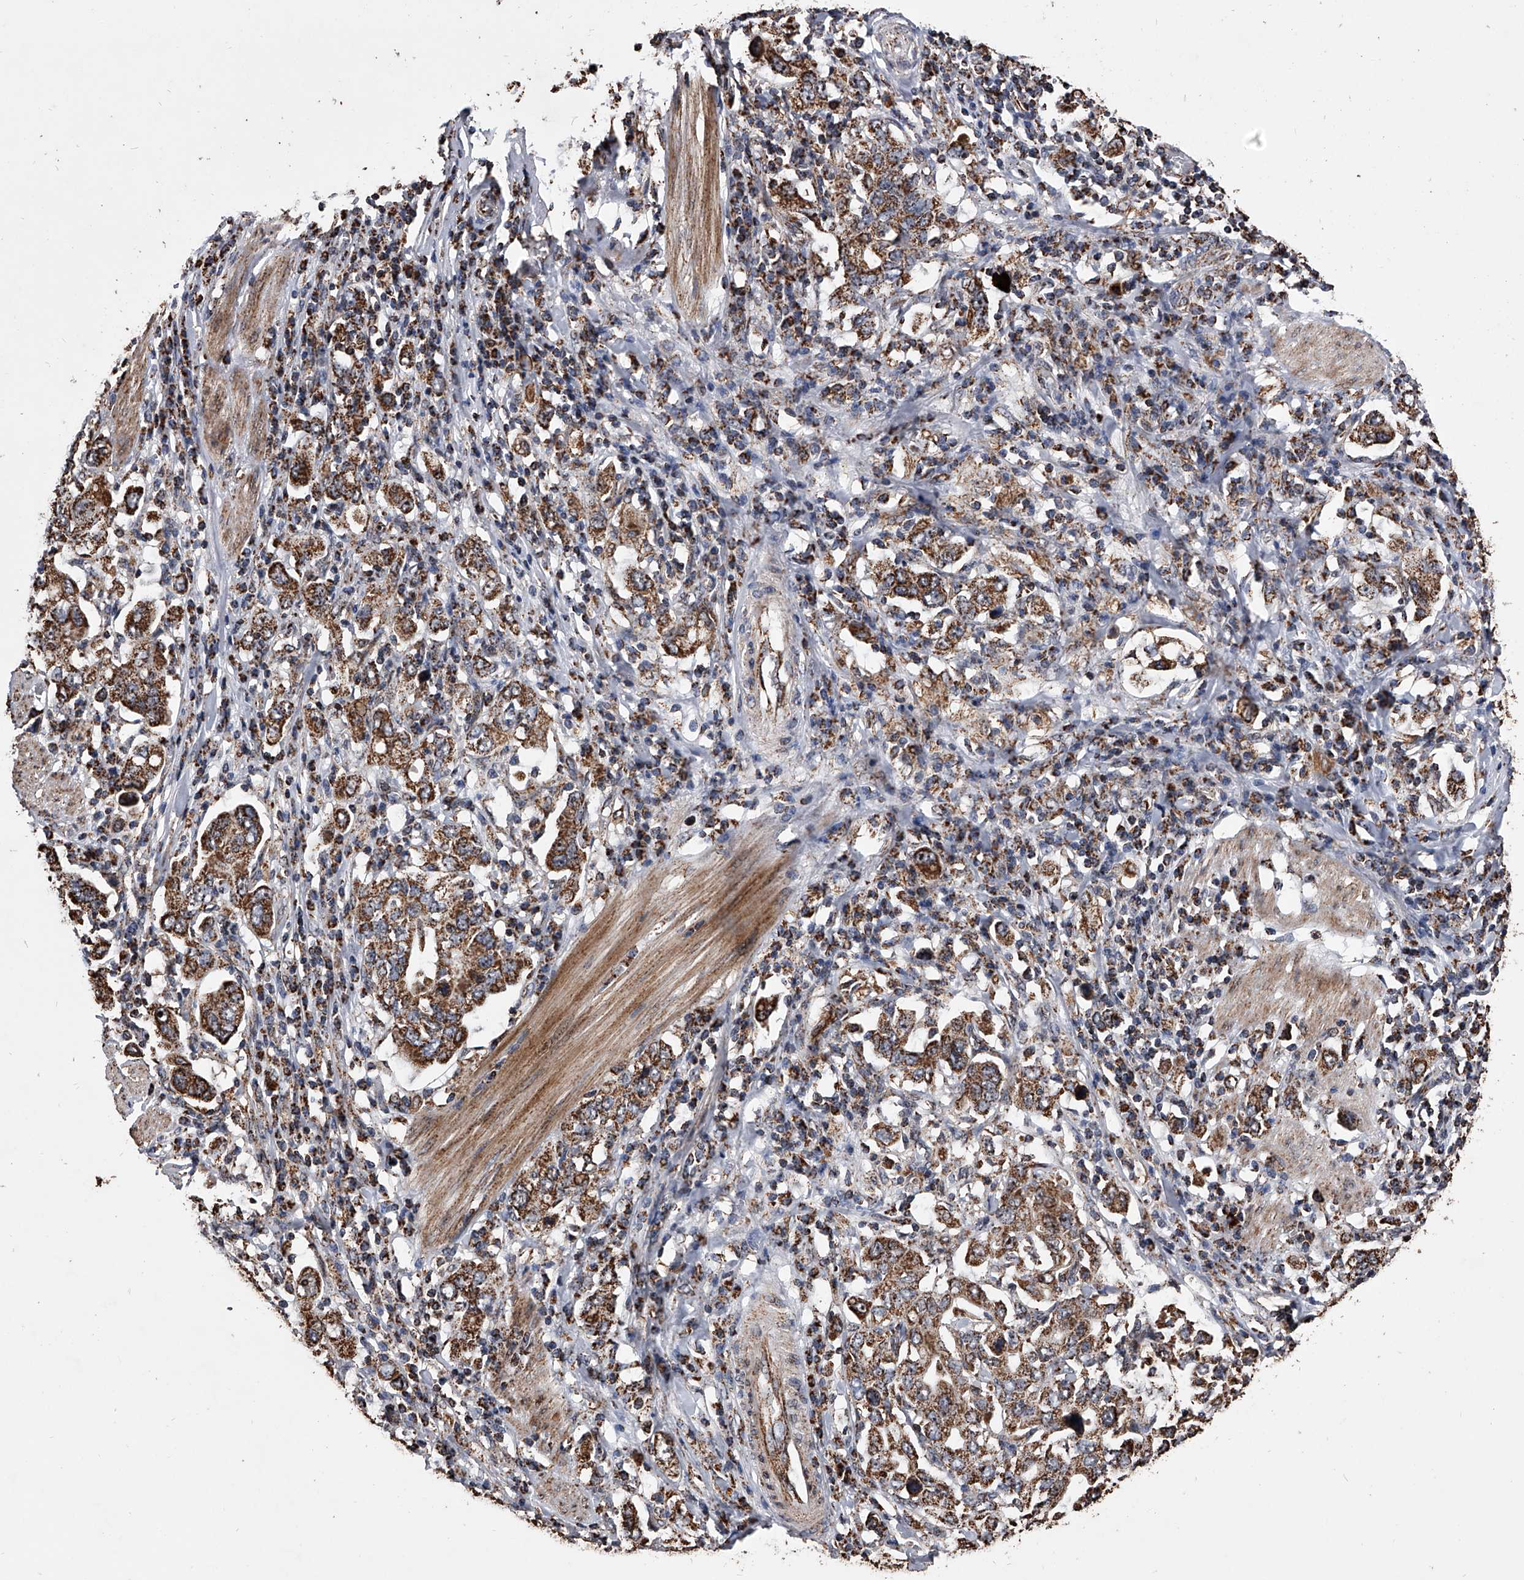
{"staining": {"intensity": "strong", "quantity": ">75%", "location": "cytoplasmic/membranous"}, "tissue": "stomach cancer", "cell_type": "Tumor cells", "image_type": "cancer", "snomed": [{"axis": "morphology", "description": "Adenocarcinoma, NOS"}, {"axis": "topography", "description": "Stomach, upper"}], "caption": "Immunohistochemical staining of human stomach cancer (adenocarcinoma) shows strong cytoplasmic/membranous protein staining in approximately >75% of tumor cells.", "gene": "SMPDL3A", "patient": {"sex": "male", "age": 62}}